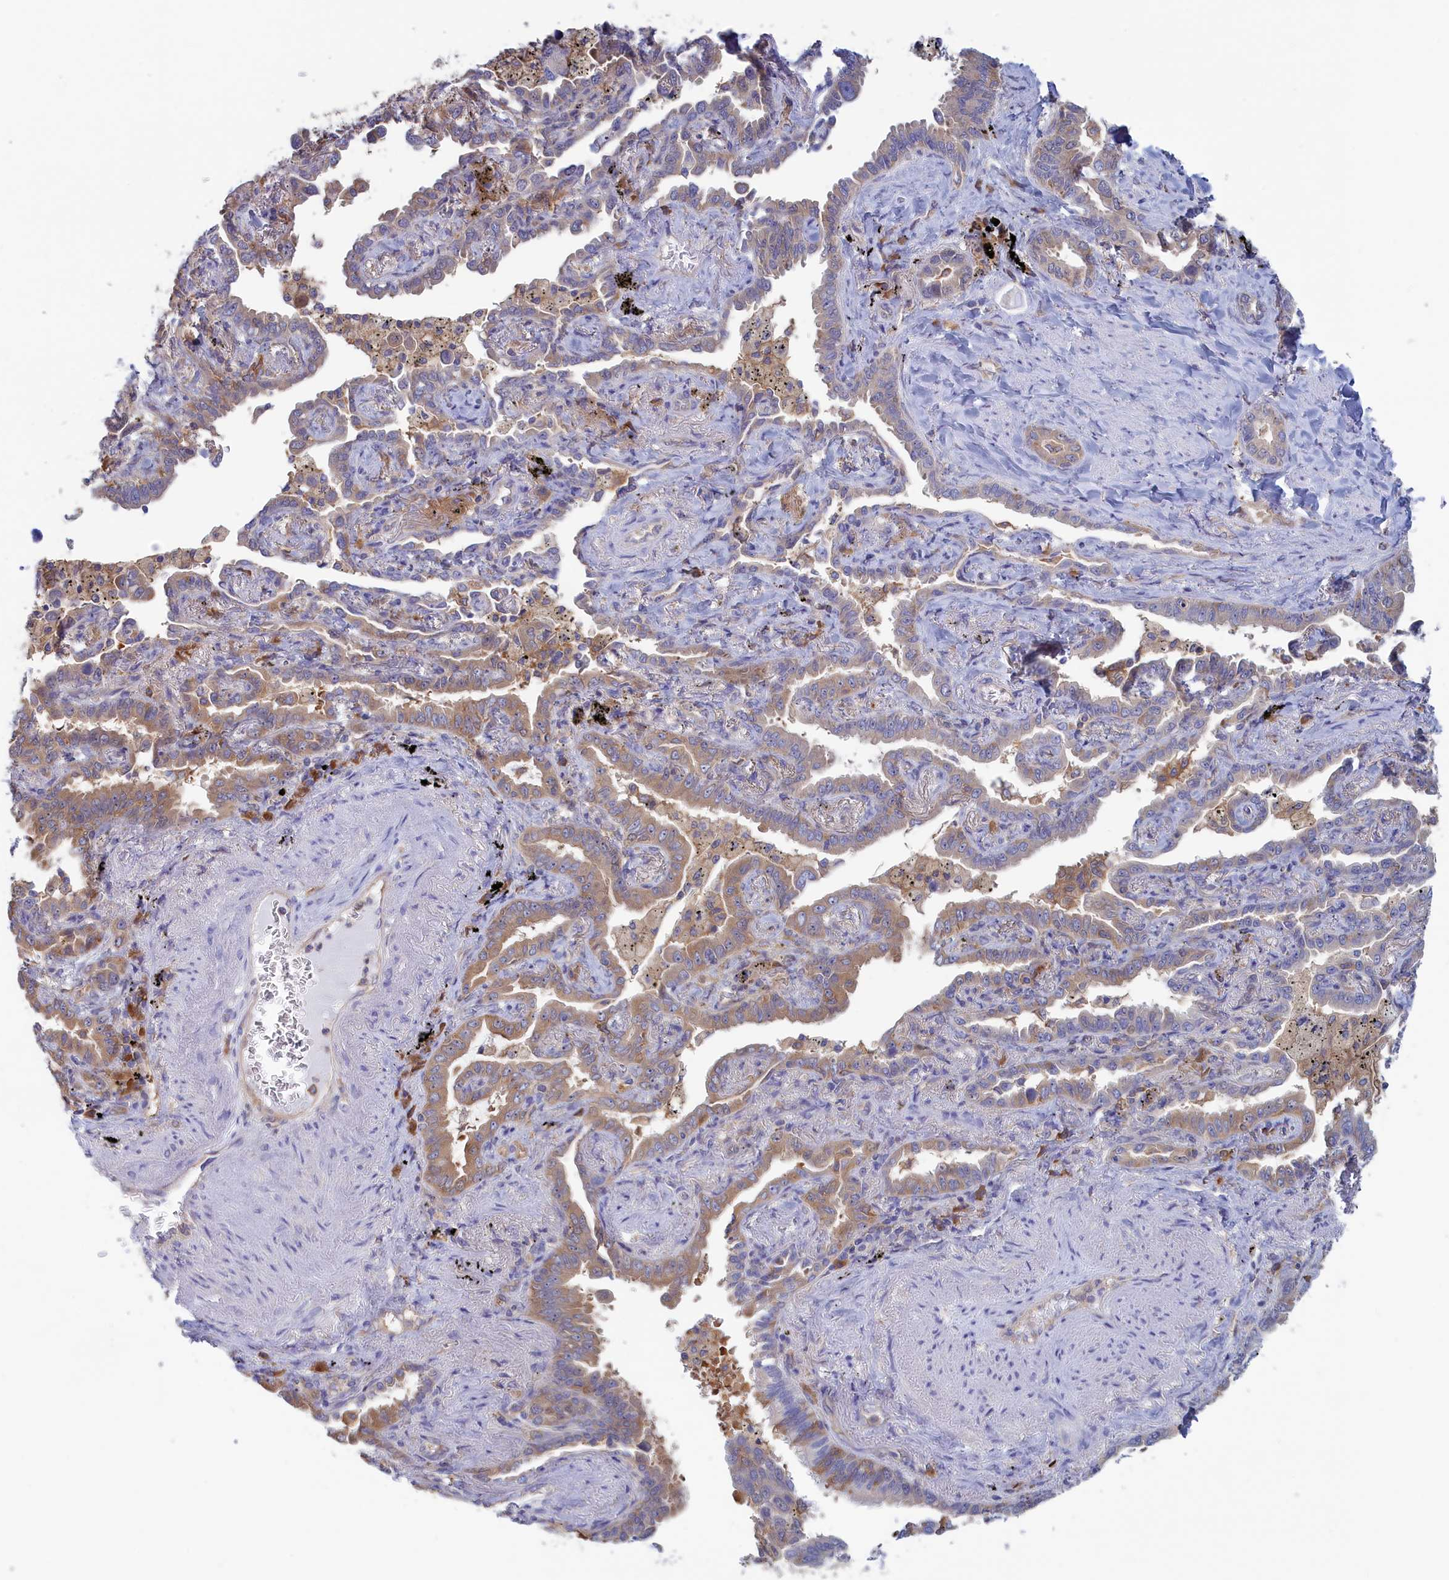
{"staining": {"intensity": "weak", "quantity": "25%-75%", "location": "cytoplasmic/membranous"}, "tissue": "lung cancer", "cell_type": "Tumor cells", "image_type": "cancer", "snomed": [{"axis": "morphology", "description": "Adenocarcinoma, NOS"}, {"axis": "topography", "description": "Lung"}], "caption": "An image of human lung cancer (adenocarcinoma) stained for a protein displays weak cytoplasmic/membranous brown staining in tumor cells.", "gene": "SYNDIG1L", "patient": {"sex": "male", "age": 67}}